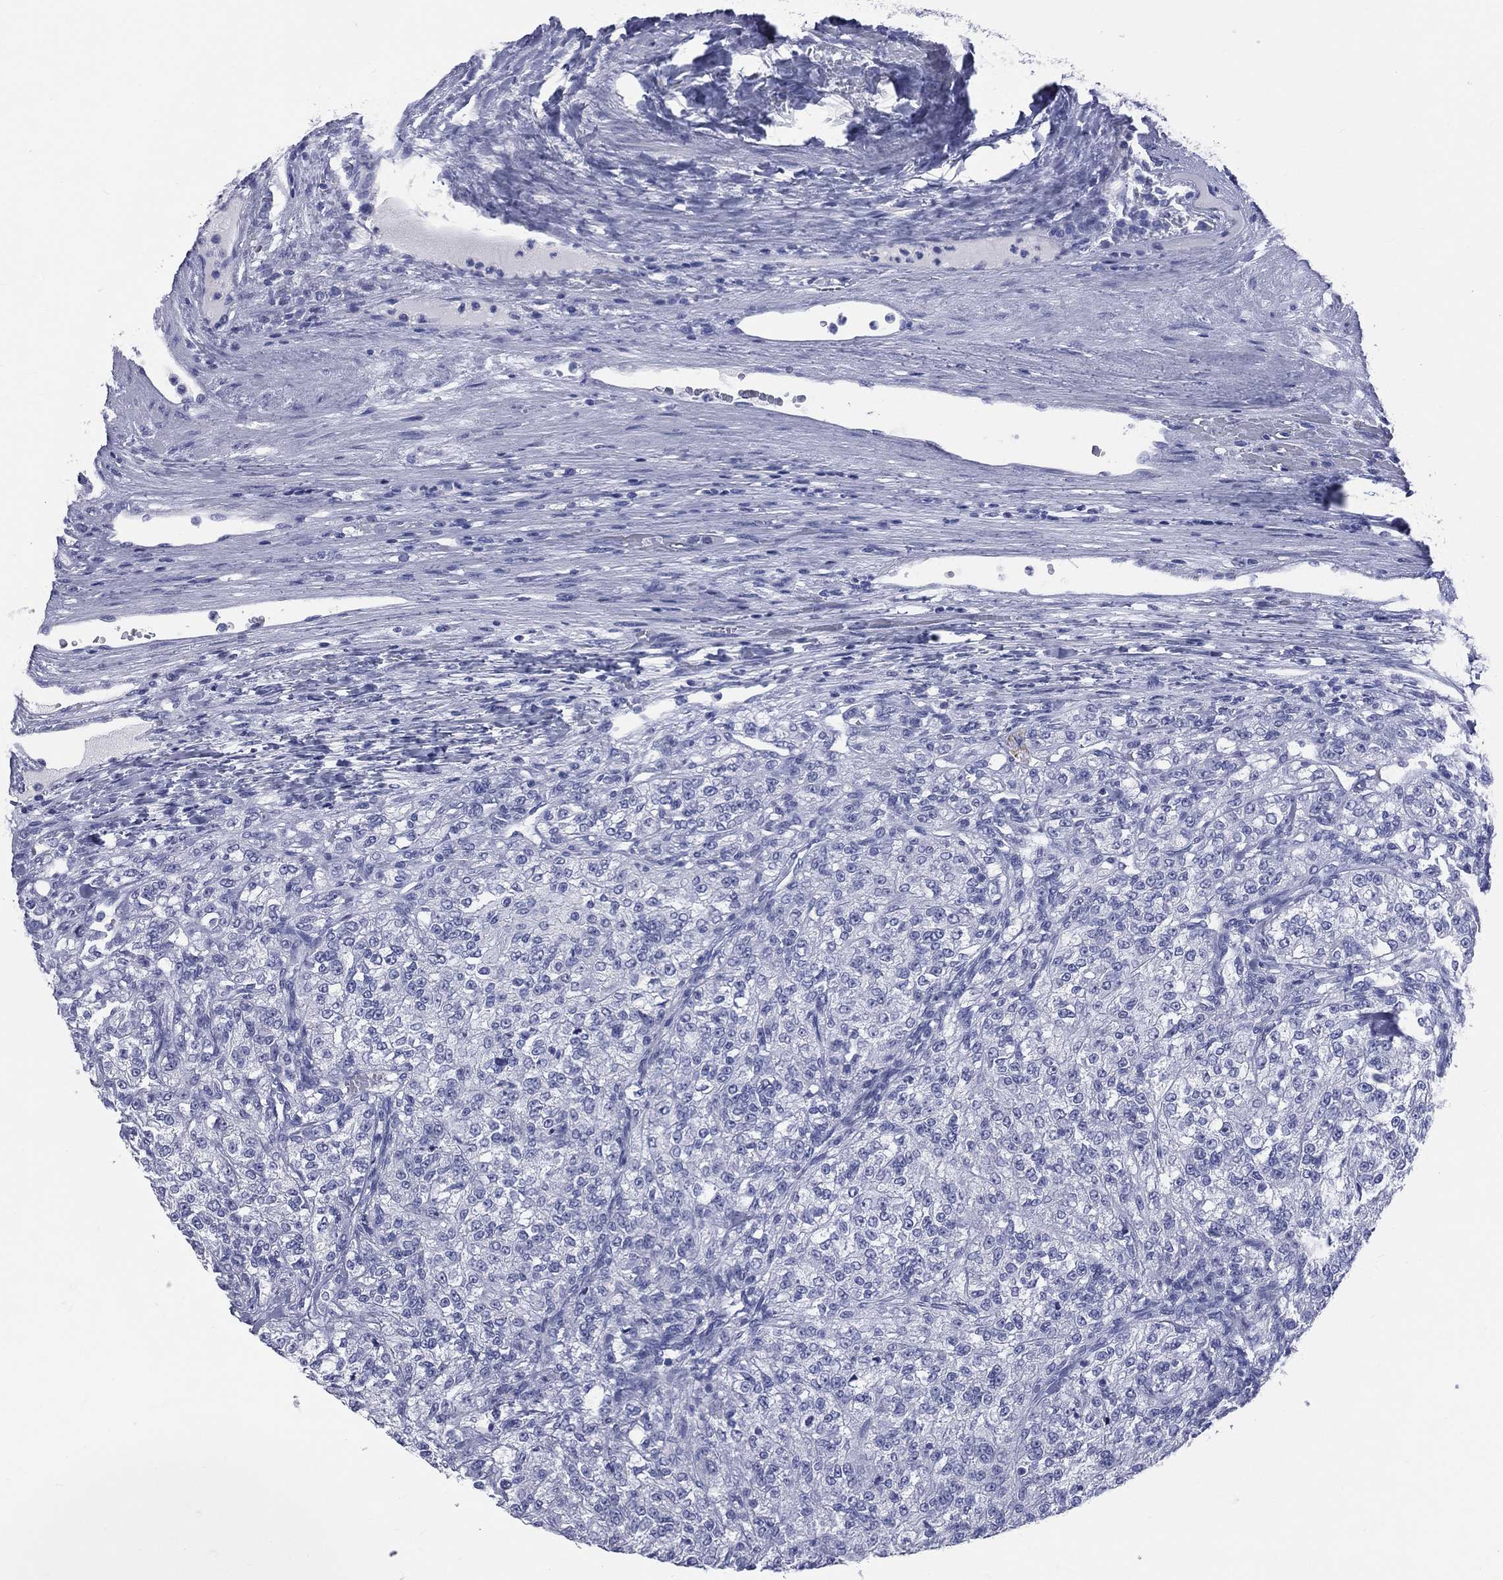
{"staining": {"intensity": "negative", "quantity": "none", "location": "none"}, "tissue": "renal cancer", "cell_type": "Tumor cells", "image_type": "cancer", "snomed": [{"axis": "morphology", "description": "Adenocarcinoma, NOS"}, {"axis": "topography", "description": "Kidney"}], "caption": "The immunohistochemistry (IHC) micrograph has no significant positivity in tumor cells of renal cancer tissue.", "gene": "CYLC1", "patient": {"sex": "female", "age": 63}}